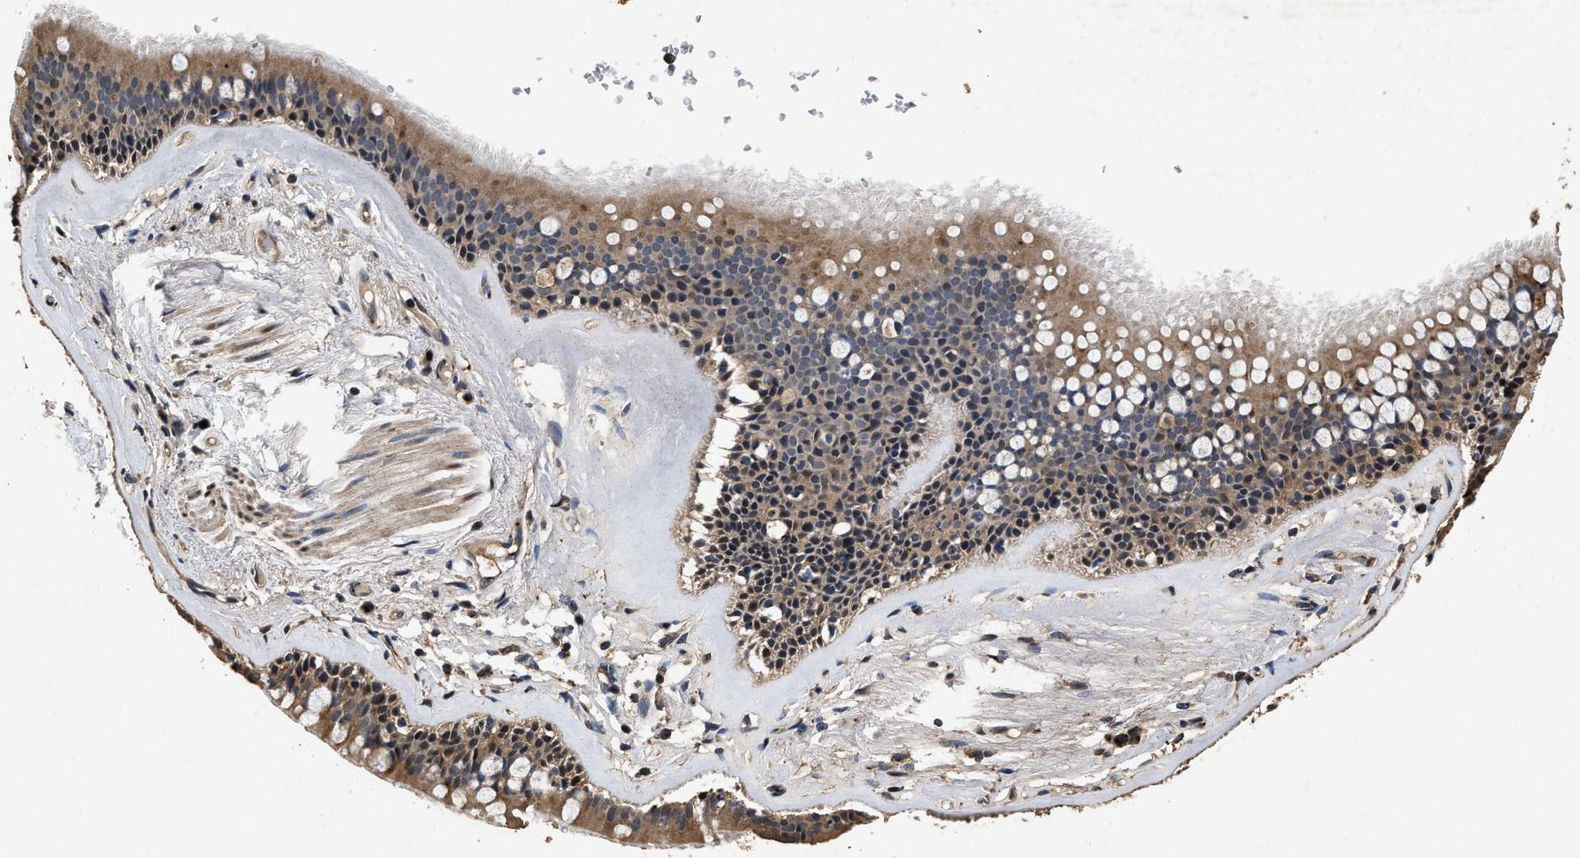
{"staining": {"intensity": "moderate", "quantity": ">75%", "location": "cytoplasmic/membranous,nuclear"}, "tissue": "bronchus", "cell_type": "Respiratory epithelial cells", "image_type": "normal", "snomed": [{"axis": "morphology", "description": "Normal tissue, NOS"}, {"axis": "topography", "description": "Cartilage tissue"}], "caption": "Bronchus stained with immunohistochemistry (IHC) demonstrates moderate cytoplasmic/membranous,nuclear positivity in about >75% of respiratory epithelial cells.", "gene": "TPST2", "patient": {"sex": "female", "age": 63}}